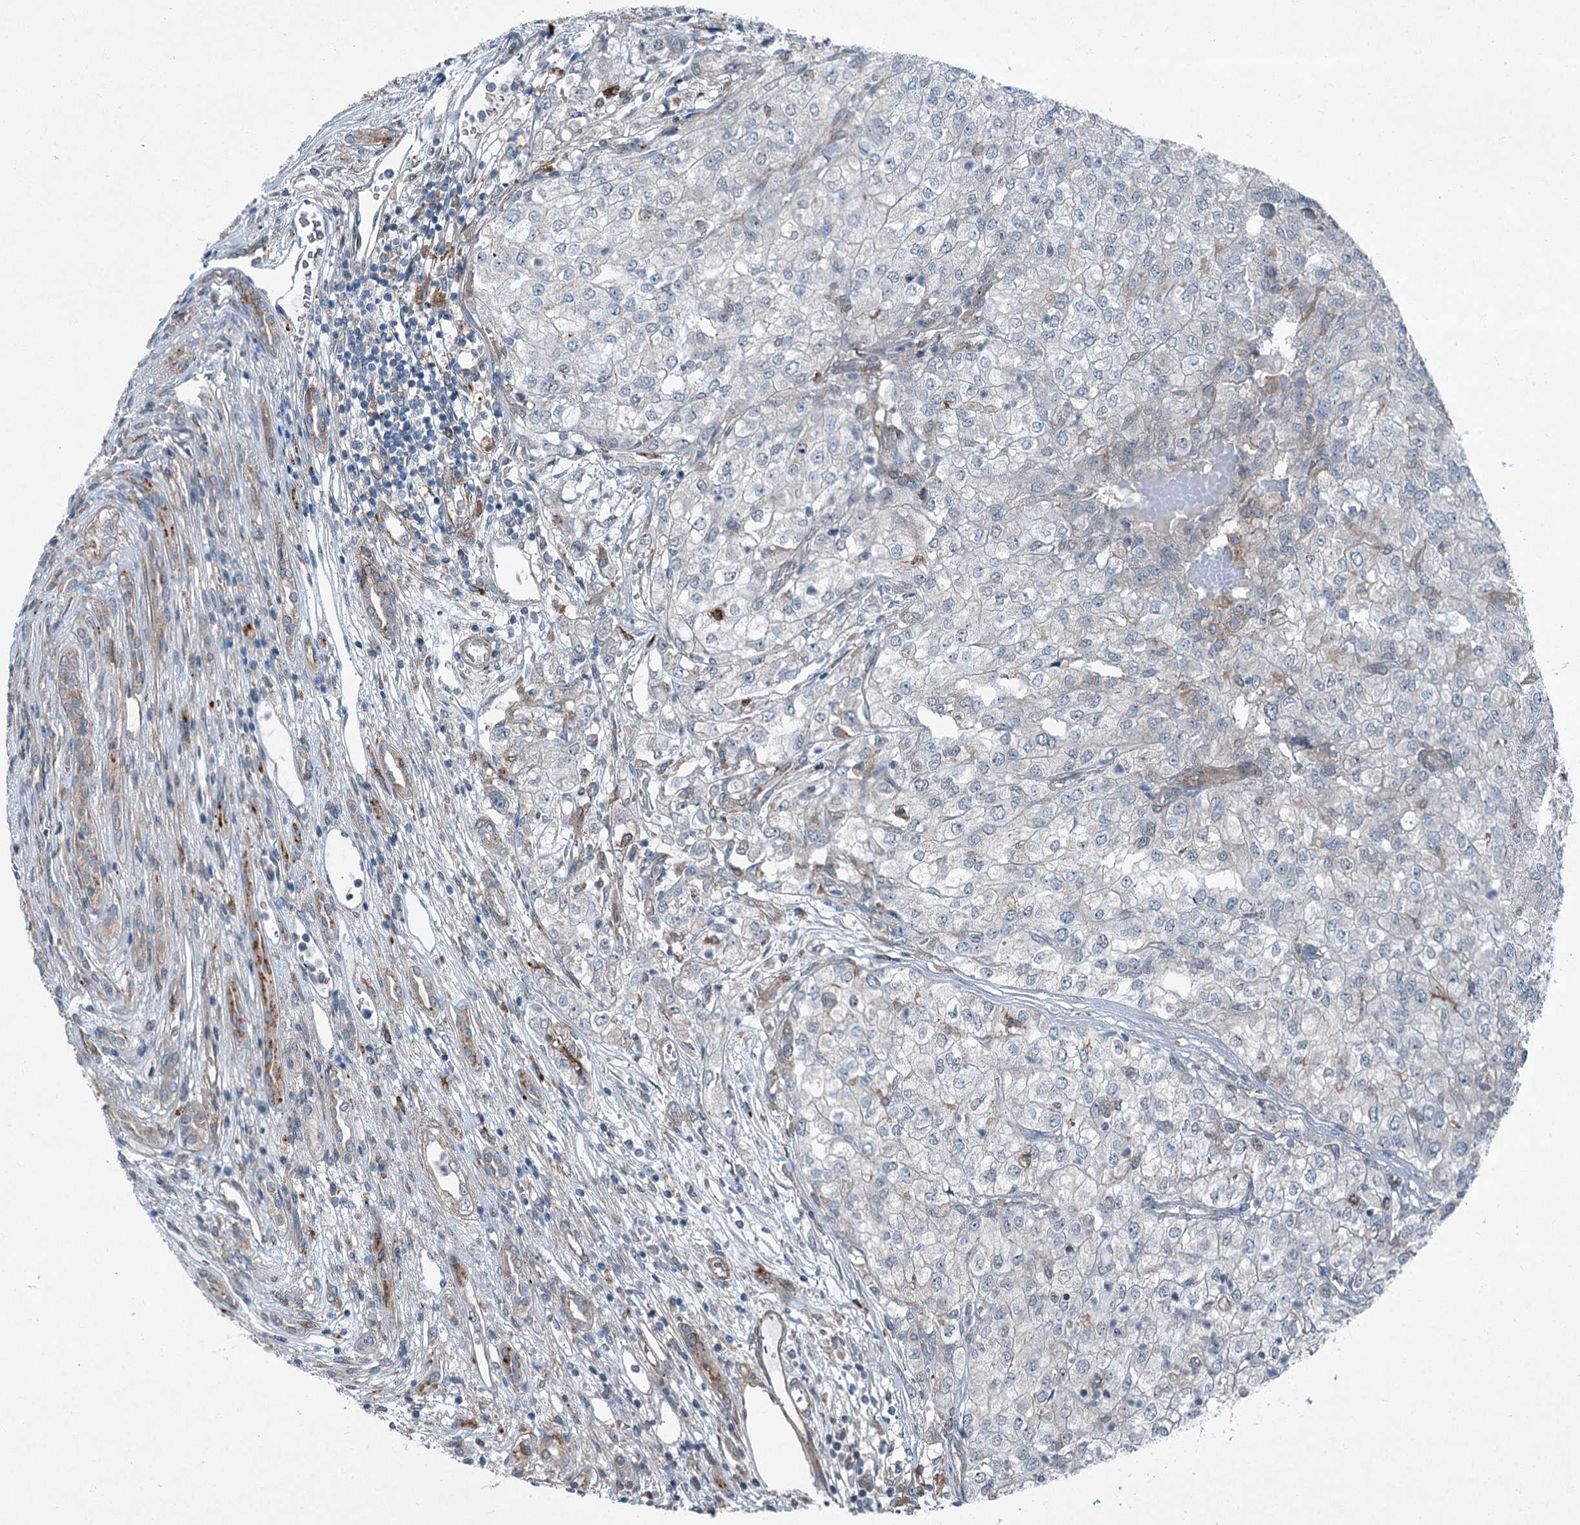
{"staining": {"intensity": "negative", "quantity": "none", "location": "none"}, "tissue": "renal cancer", "cell_type": "Tumor cells", "image_type": "cancer", "snomed": [{"axis": "morphology", "description": "Adenocarcinoma, NOS"}, {"axis": "topography", "description": "Kidney"}], "caption": "DAB immunohistochemical staining of human renal adenocarcinoma displays no significant positivity in tumor cells.", "gene": "AXL", "patient": {"sex": "female", "age": 54}}